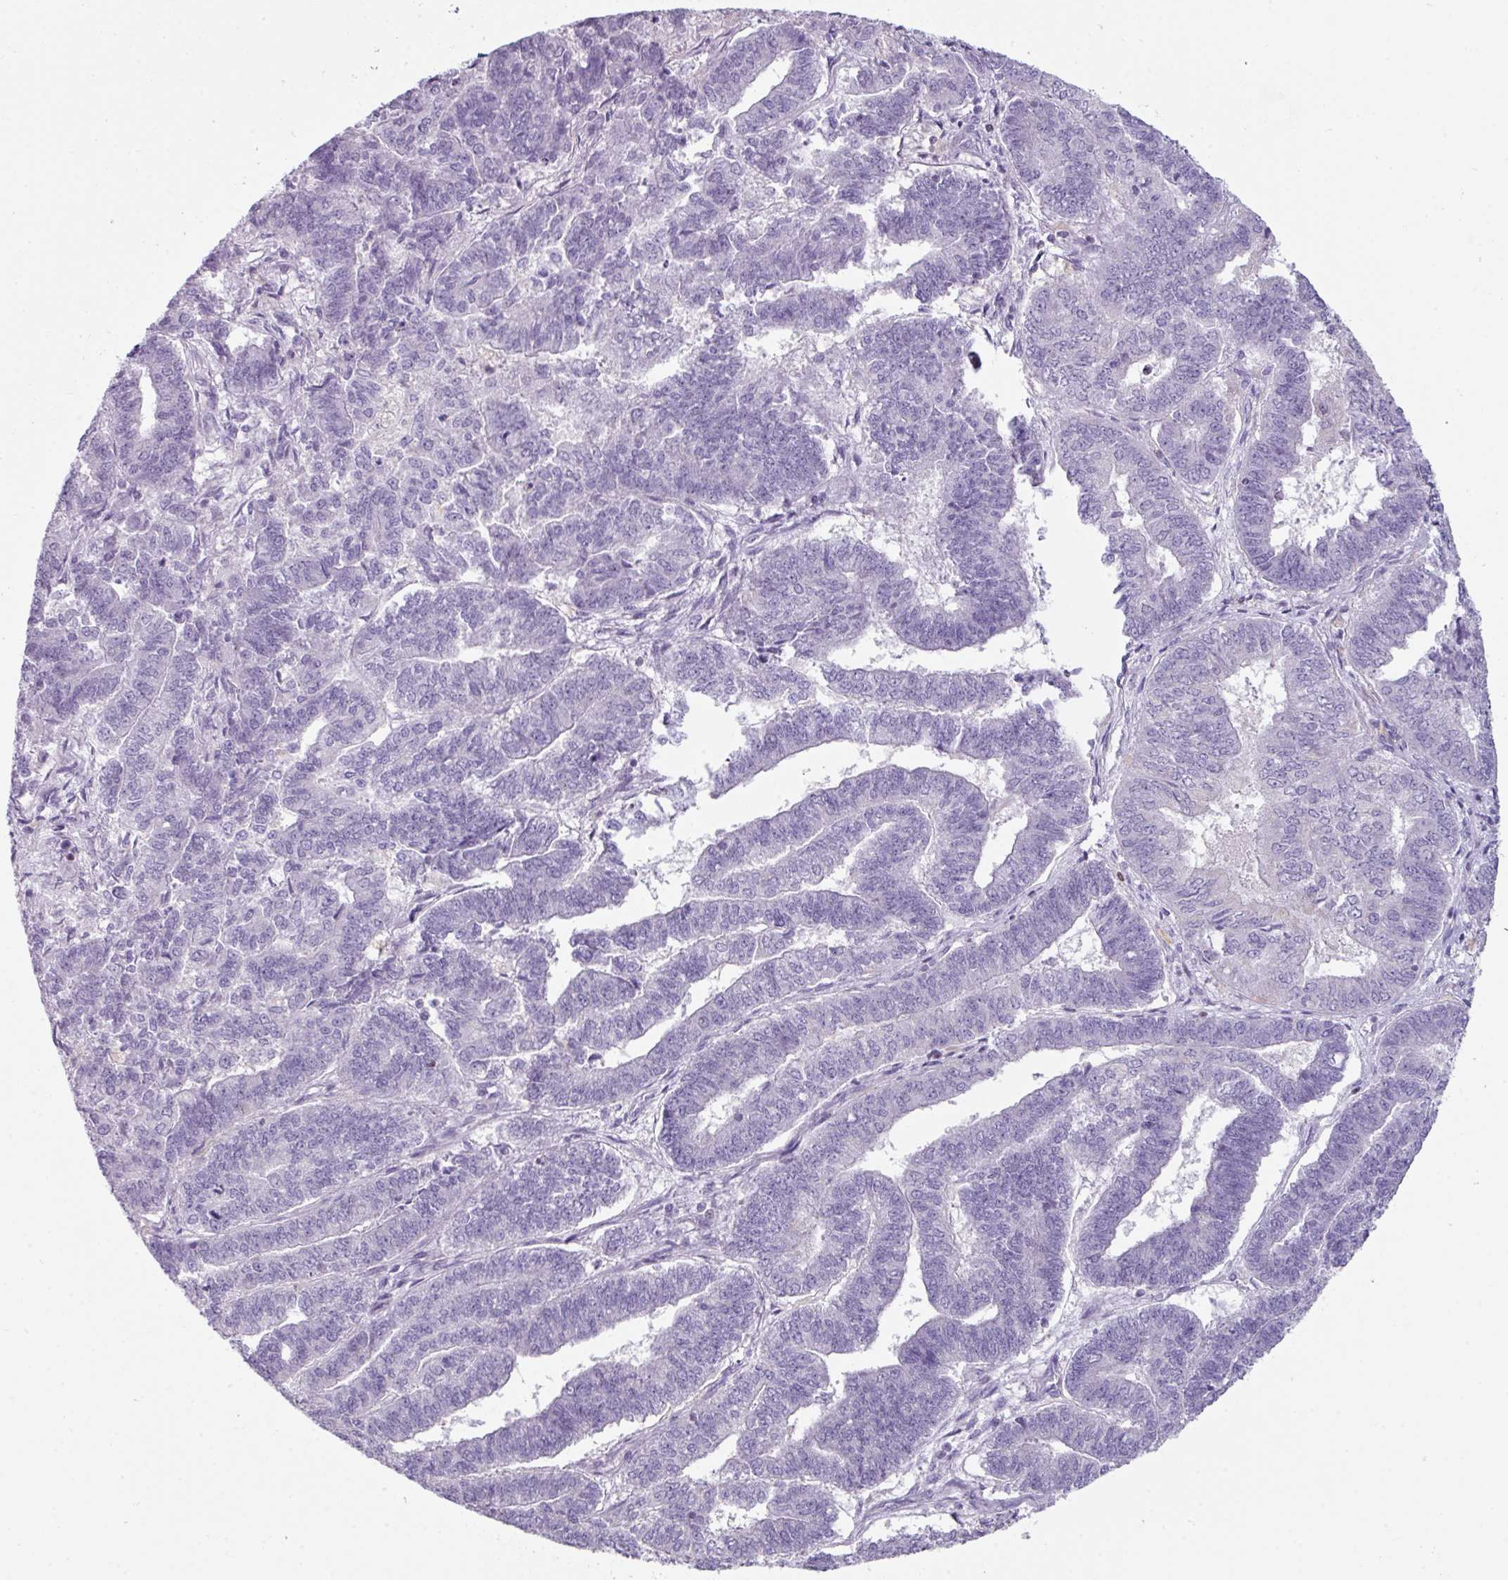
{"staining": {"intensity": "negative", "quantity": "none", "location": "none"}, "tissue": "endometrial cancer", "cell_type": "Tumor cells", "image_type": "cancer", "snomed": [{"axis": "morphology", "description": "Adenocarcinoma, NOS"}, {"axis": "topography", "description": "Endometrium"}], "caption": "Immunohistochemistry histopathology image of neoplastic tissue: endometrial cancer (adenocarcinoma) stained with DAB (3,3'-diaminobenzidine) exhibits no significant protein staining in tumor cells.", "gene": "STAT5A", "patient": {"sex": "female", "age": 72}}